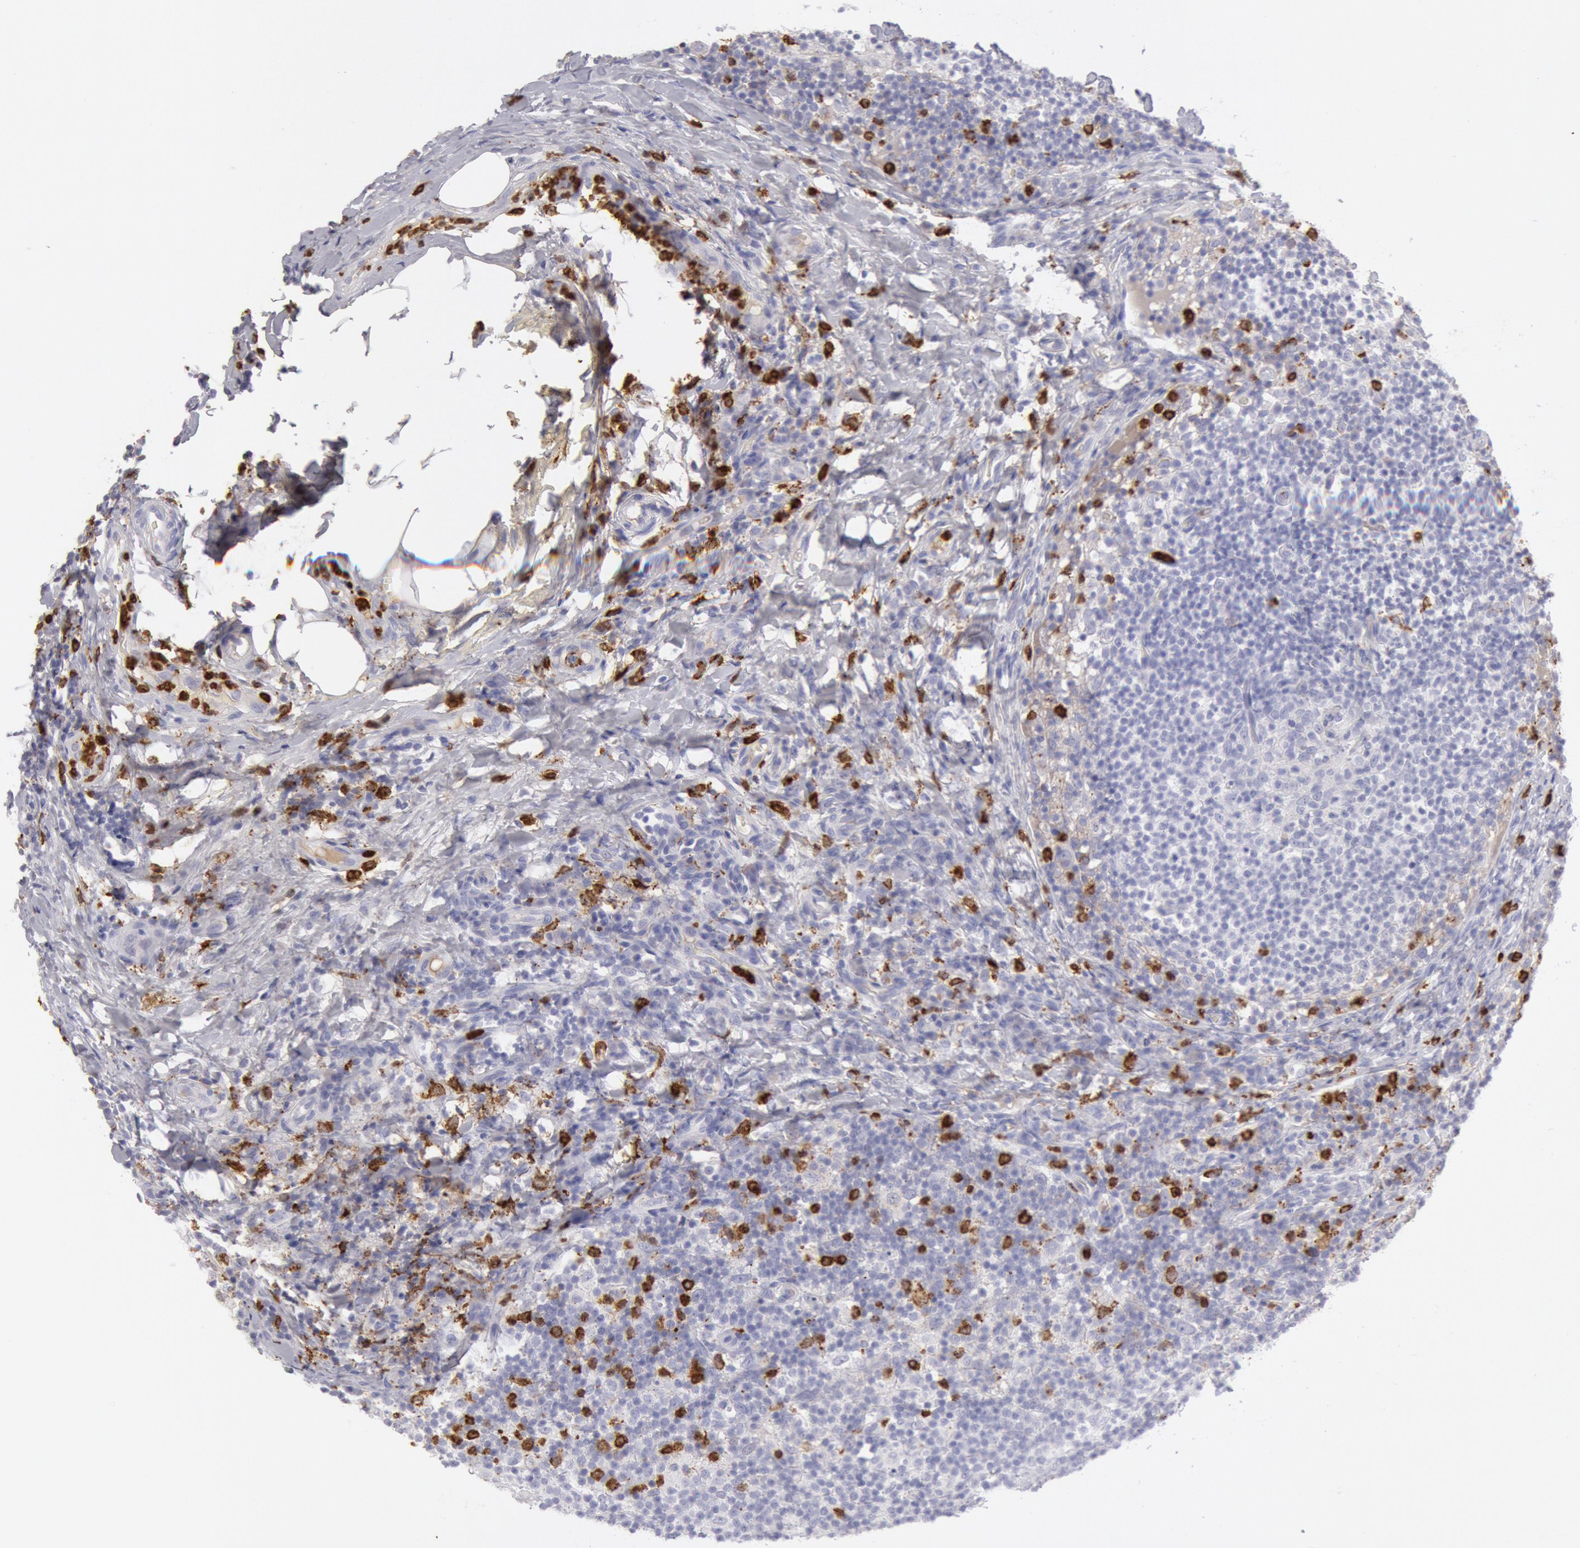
{"staining": {"intensity": "negative", "quantity": "none", "location": "none"}, "tissue": "lymph node", "cell_type": "Germinal center cells", "image_type": "normal", "snomed": [{"axis": "morphology", "description": "Normal tissue, NOS"}, {"axis": "morphology", "description": "Inflammation, NOS"}, {"axis": "topography", "description": "Lymph node"}], "caption": "The histopathology image shows no staining of germinal center cells in unremarkable lymph node. The staining was performed using DAB (3,3'-diaminobenzidine) to visualize the protein expression in brown, while the nuclei were stained in blue with hematoxylin (Magnification: 20x).", "gene": "FCN1", "patient": {"sex": "male", "age": 46}}